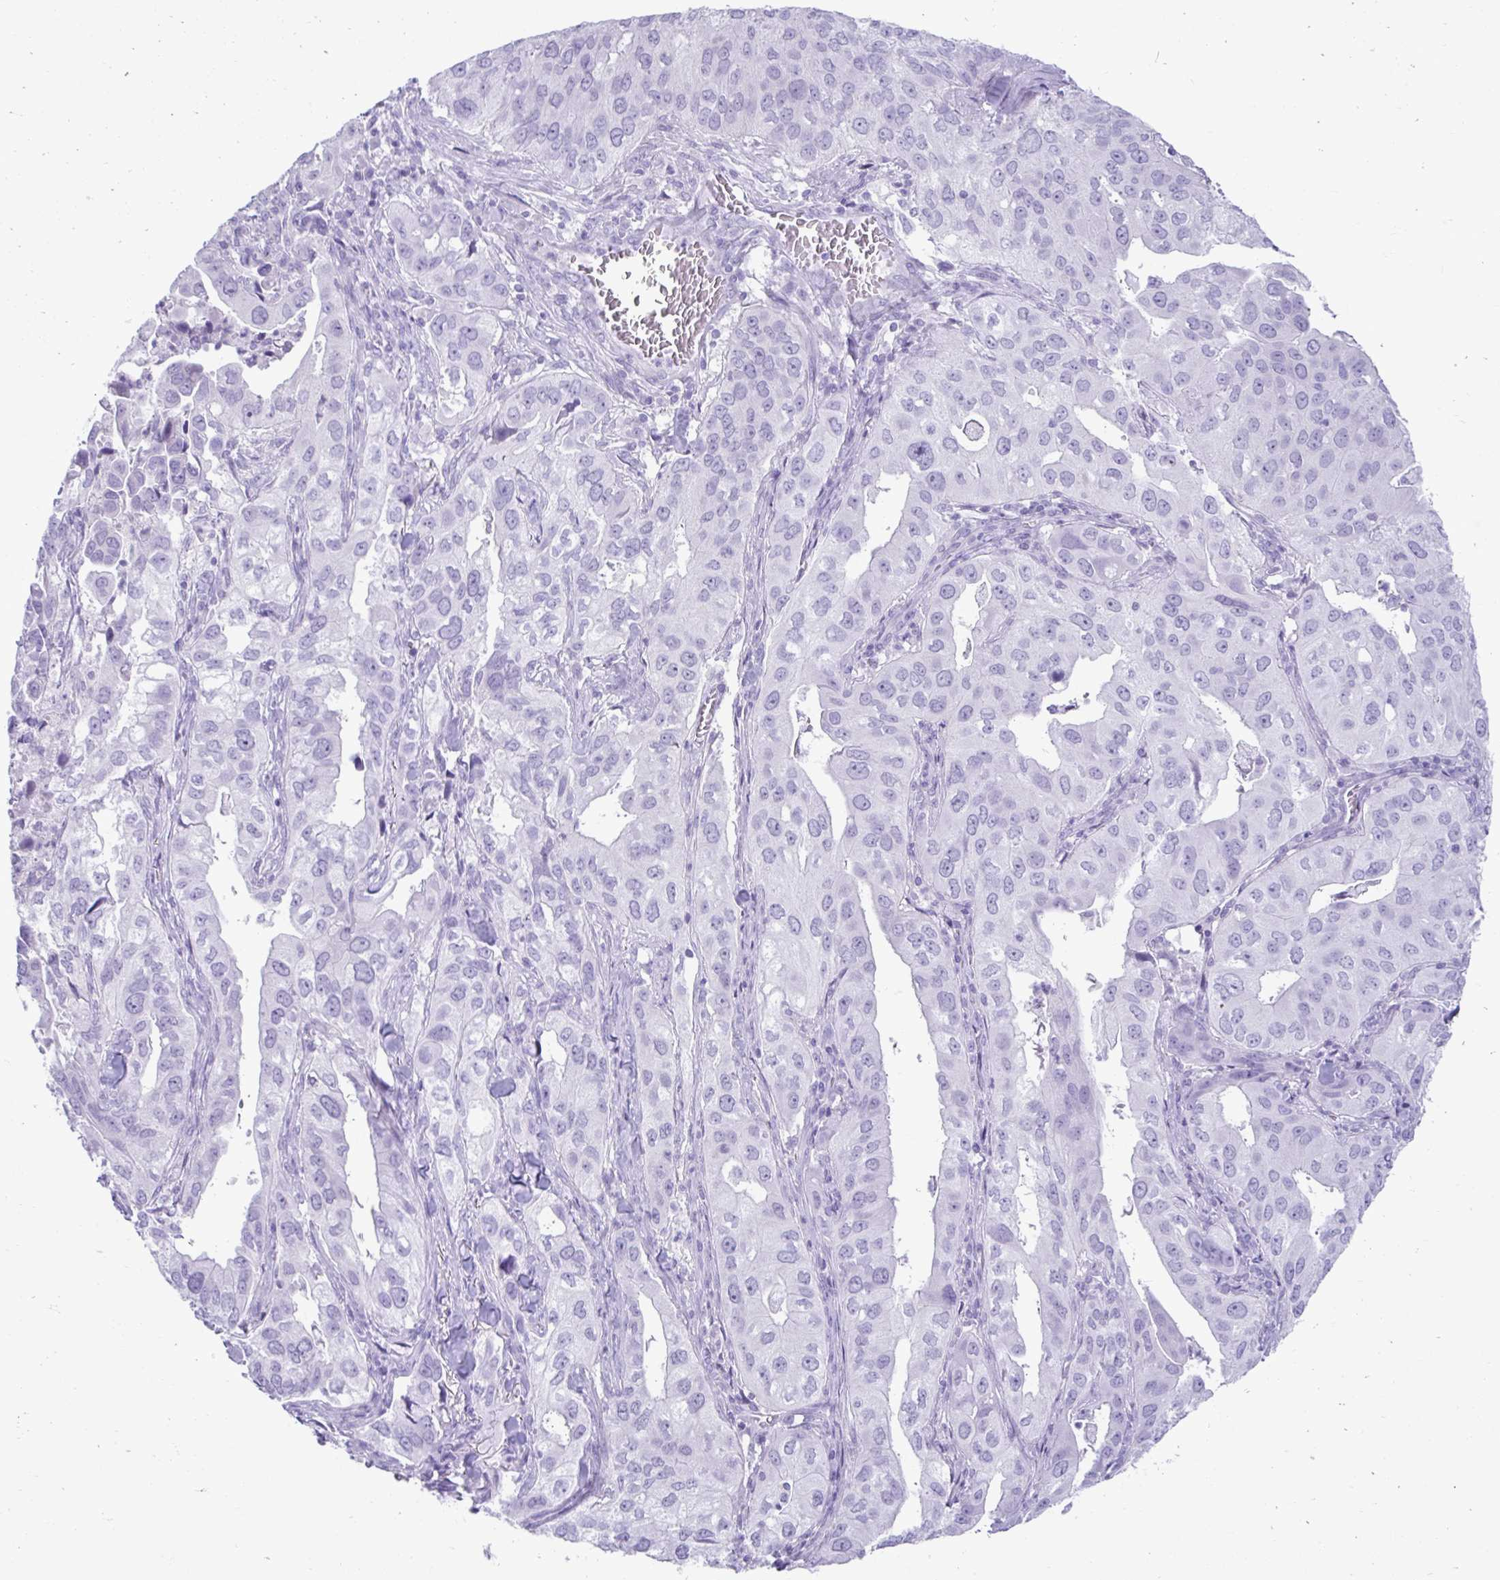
{"staining": {"intensity": "negative", "quantity": "none", "location": "none"}, "tissue": "lung cancer", "cell_type": "Tumor cells", "image_type": "cancer", "snomed": [{"axis": "morphology", "description": "Adenocarcinoma, NOS"}, {"axis": "topography", "description": "Lung"}], "caption": "This is an IHC photomicrograph of lung cancer (adenocarcinoma). There is no expression in tumor cells.", "gene": "PSCA", "patient": {"sex": "male", "age": 48}}